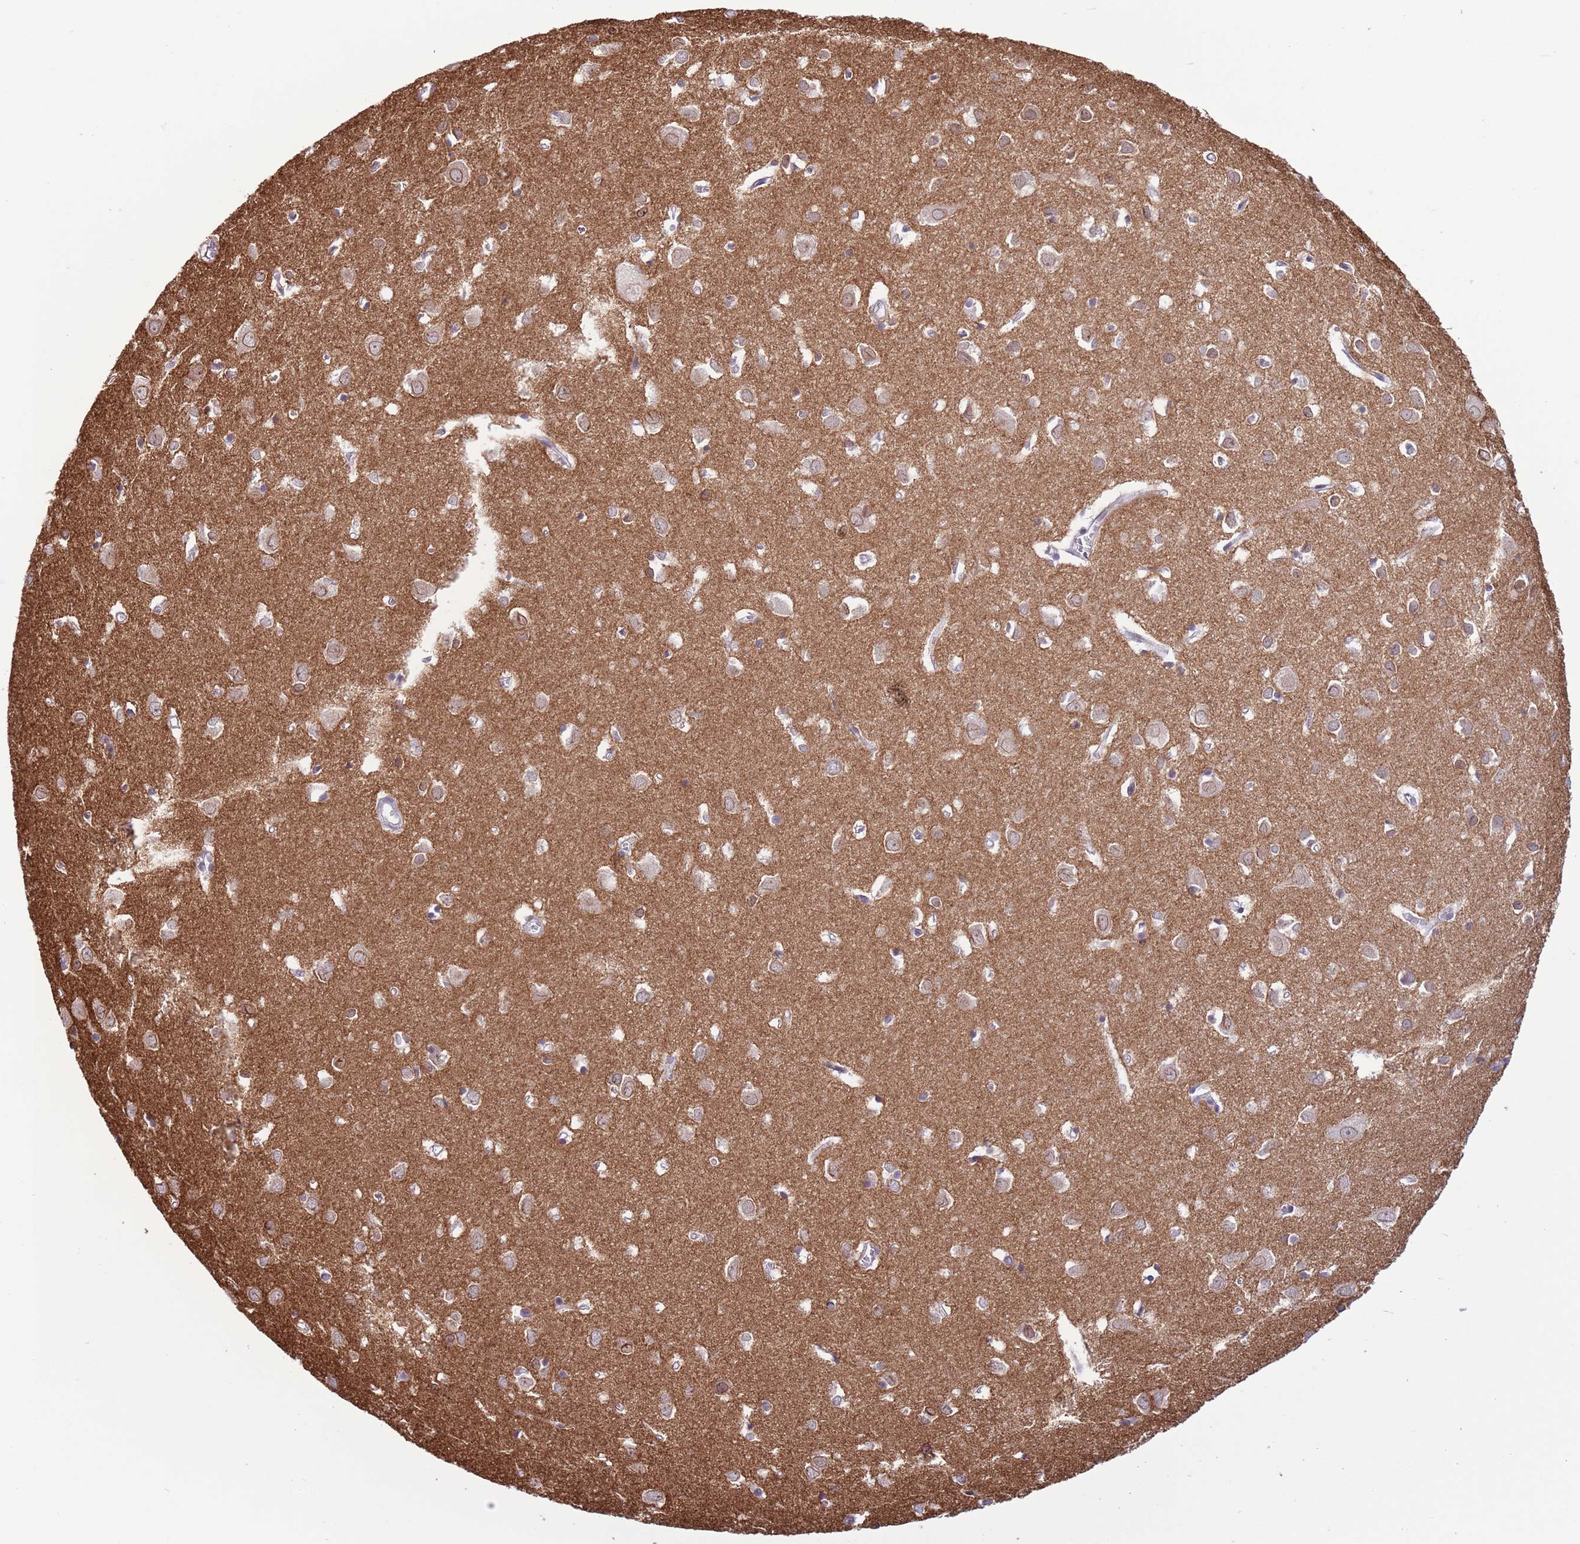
{"staining": {"intensity": "negative", "quantity": "none", "location": "none"}, "tissue": "cerebral cortex", "cell_type": "Endothelial cells", "image_type": "normal", "snomed": [{"axis": "morphology", "description": "Normal tissue, NOS"}, {"axis": "topography", "description": "Cerebral cortex"}], "caption": "Human cerebral cortex stained for a protein using immunohistochemistry (IHC) demonstrates no positivity in endothelial cells.", "gene": "ZNF576", "patient": {"sex": "female", "age": 64}}